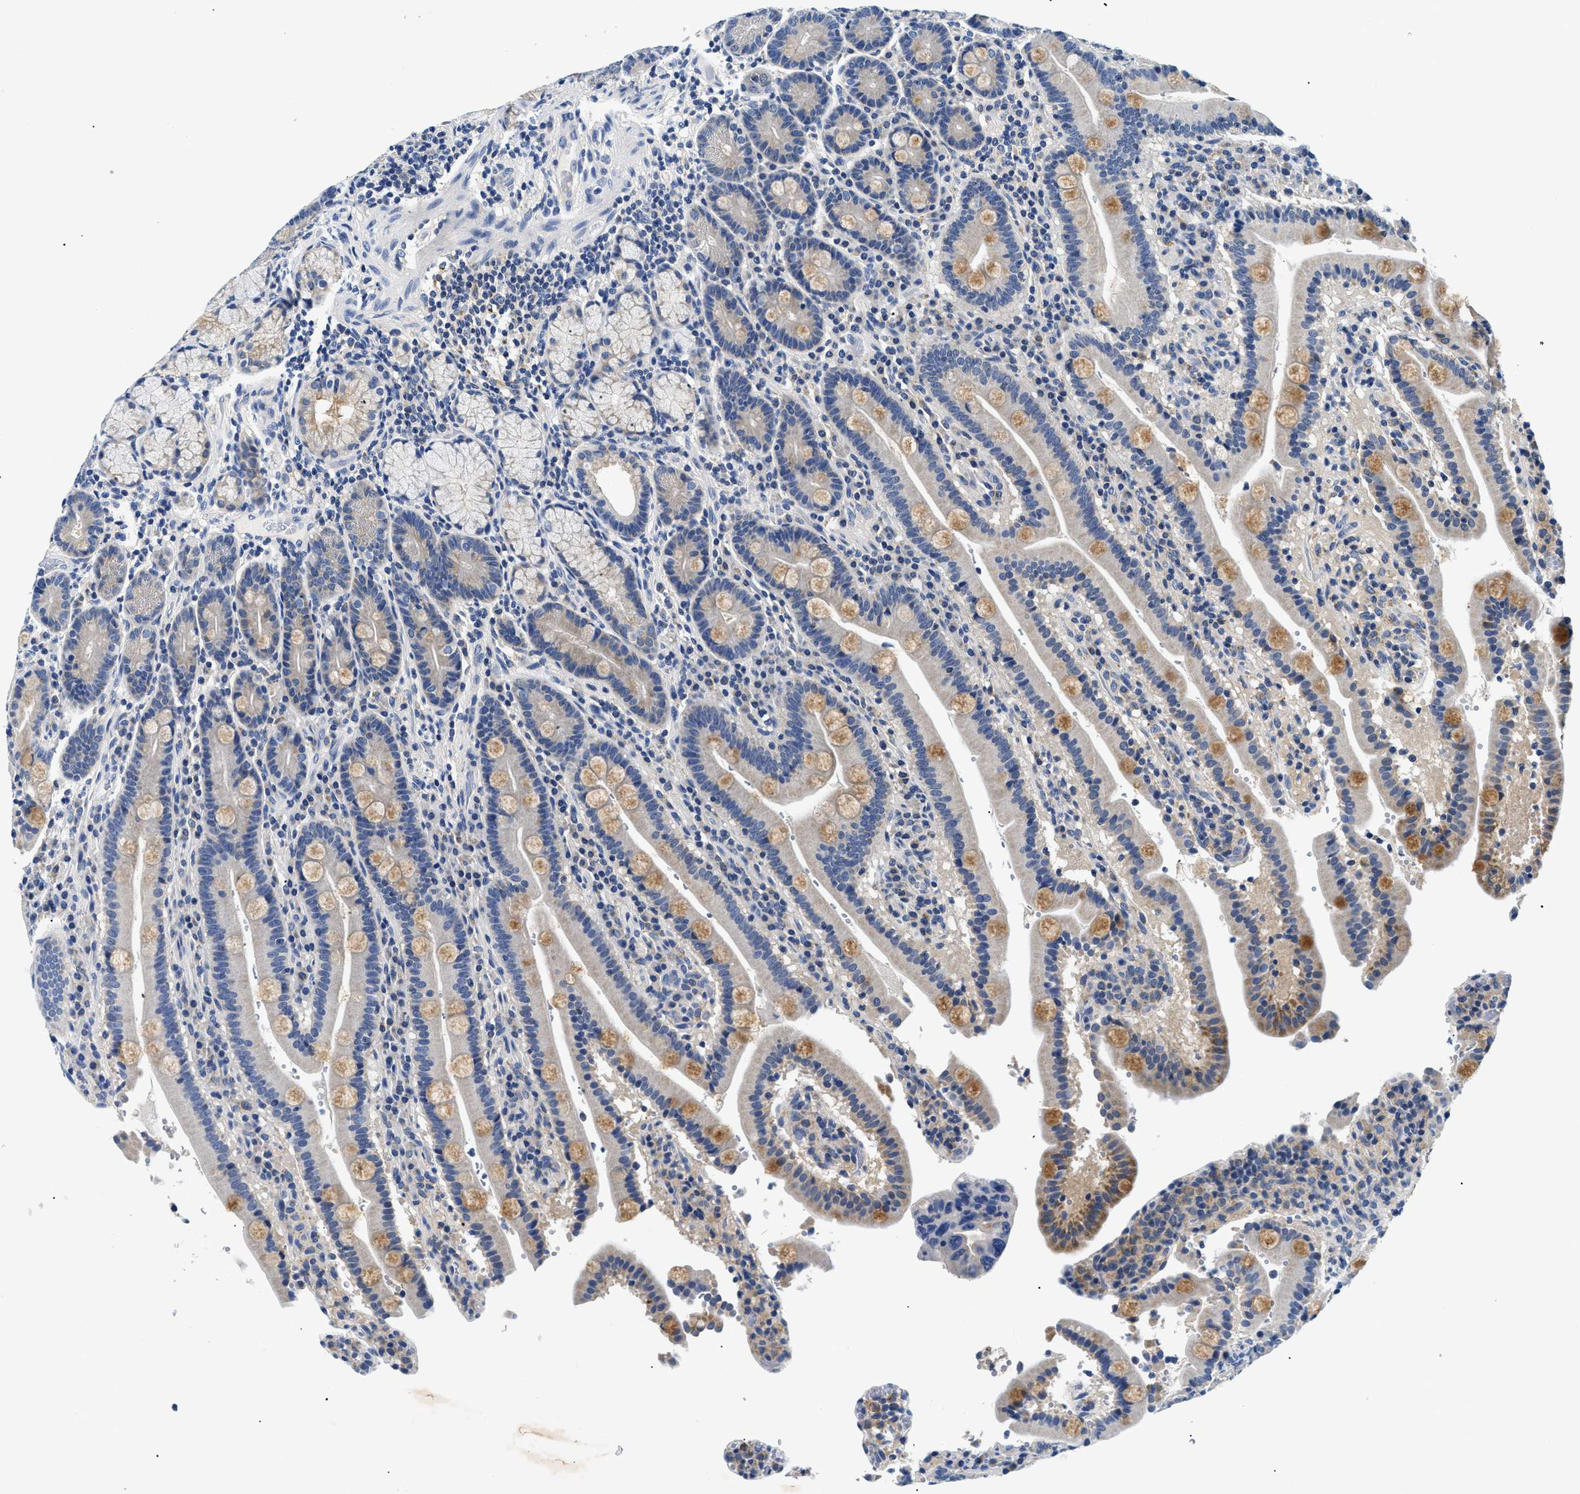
{"staining": {"intensity": "moderate", "quantity": "<25%", "location": "cytoplasmic/membranous"}, "tissue": "duodenum", "cell_type": "Glandular cells", "image_type": "normal", "snomed": [{"axis": "morphology", "description": "Normal tissue, NOS"}, {"axis": "topography", "description": "Small intestine, NOS"}], "caption": "The micrograph exhibits immunohistochemical staining of benign duodenum. There is moderate cytoplasmic/membranous staining is identified in about <25% of glandular cells. (Brightfield microscopy of DAB IHC at high magnification).", "gene": "MEA1", "patient": {"sex": "female", "age": 71}}